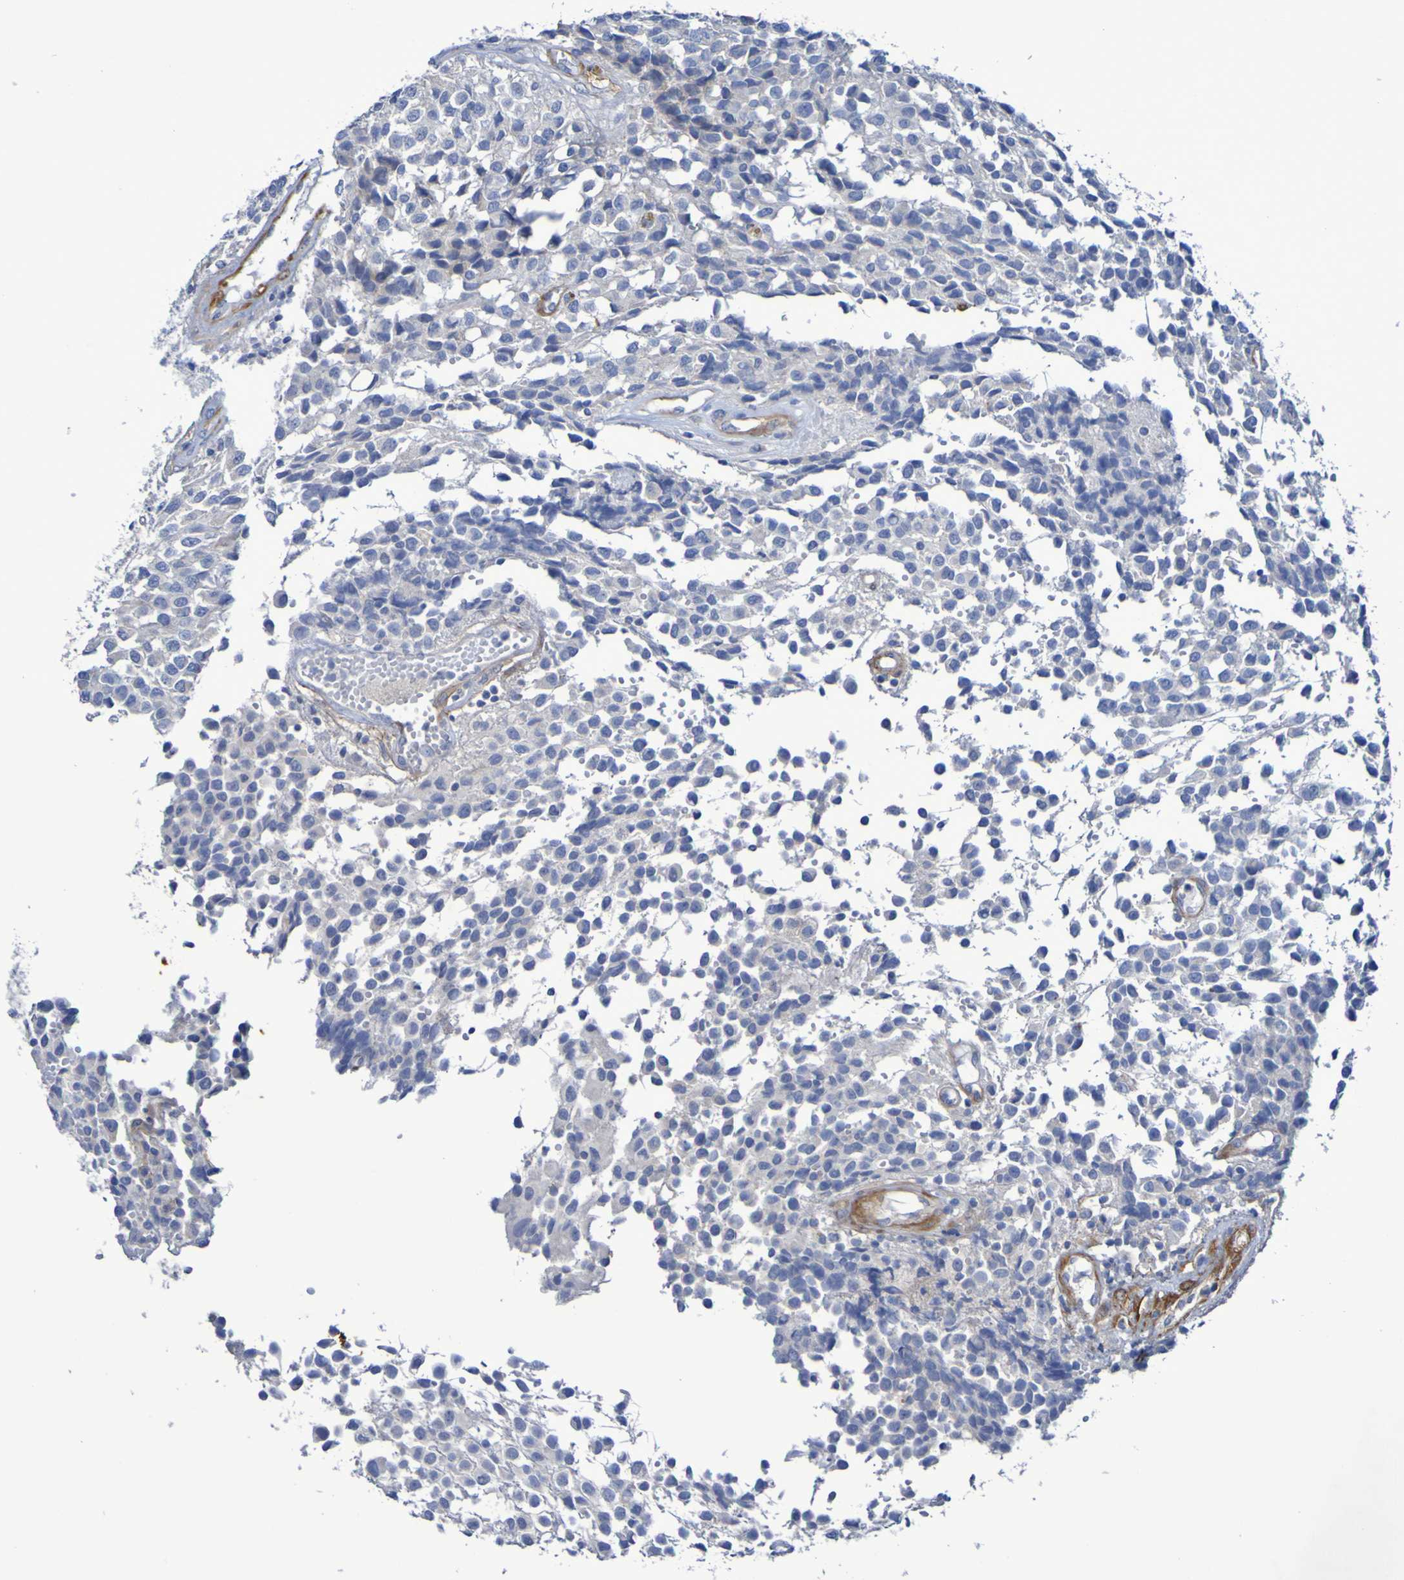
{"staining": {"intensity": "negative", "quantity": "none", "location": "none"}, "tissue": "glioma", "cell_type": "Tumor cells", "image_type": "cancer", "snomed": [{"axis": "morphology", "description": "Glioma, malignant, High grade"}, {"axis": "topography", "description": "Brain"}], "caption": "A high-resolution micrograph shows immunohistochemistry (IHC) staining of malignant glioma (high-grade), which reveals no significant expression in tumor cells. (Immunohistochemistry, brightfield microscopy, high magnification).", "gene": "LPP", "patient": {"sex": "male", "age": 32}}